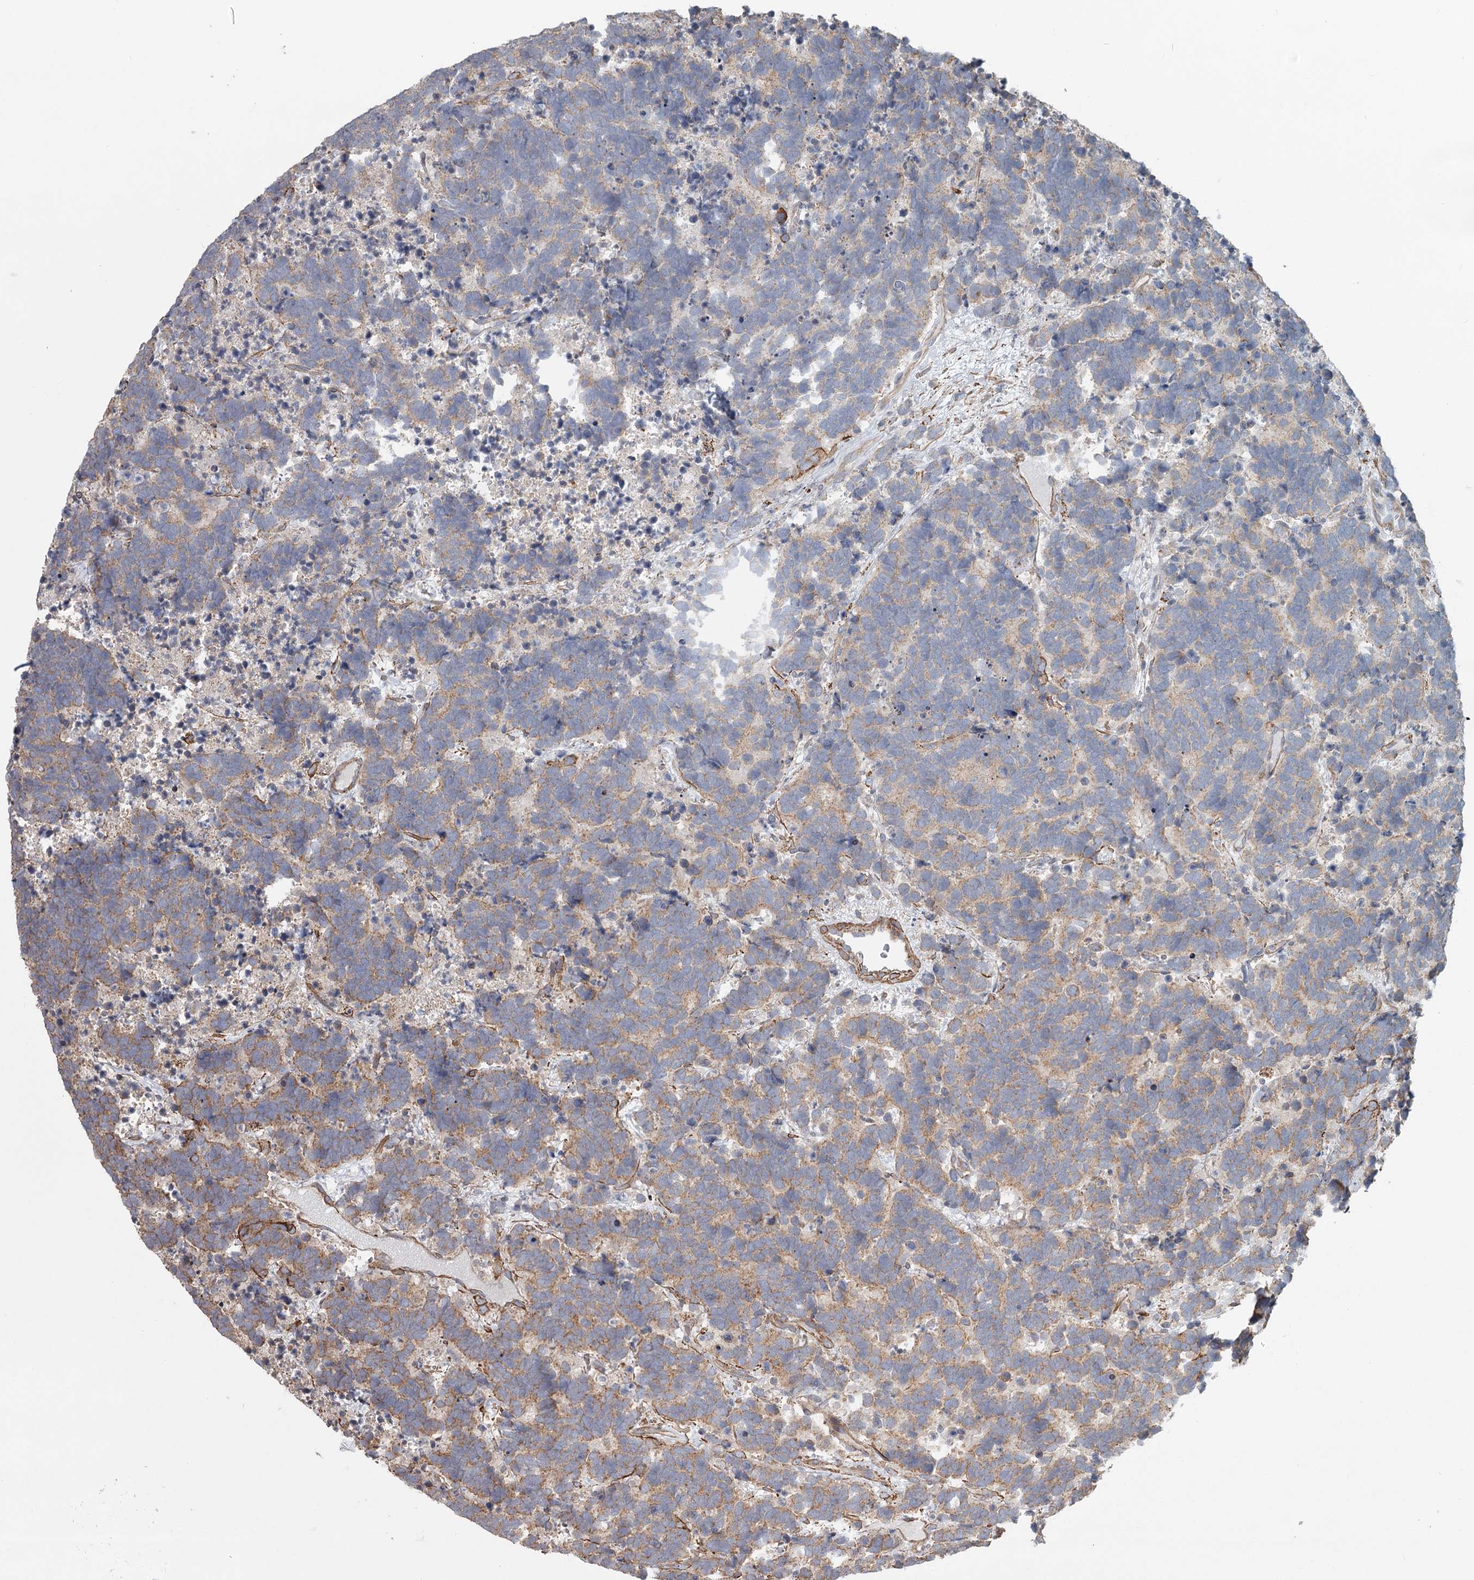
{"staining": {"intensity": "moderate", "quantity": ">75%", "location": "cytoplasmic/membranous"}, "tissue": "carcinoid", "cell_type": "Tumor cells", "image_type": "cancer", "snomed": [{"axis": "morphology", "description": "Carcinoma, NOS"}, {"axis": "morphology", "description": "Carcinoid, malignant, NOS"}, {"axis": "topography", "description": "Urinary bladder"}], "caption": "IHC (DAB (3,3'-diaminobenzidine)) staining of human carcinoid demonstrates moderate cytoplasmic/membranous protein staining in approximately >75% of tumor cells. (brown staining indicates protein expression, while blue staining denotes nuclei).", "gene": "DHRS9", "patient": {"sex": "male", "age": 57}}